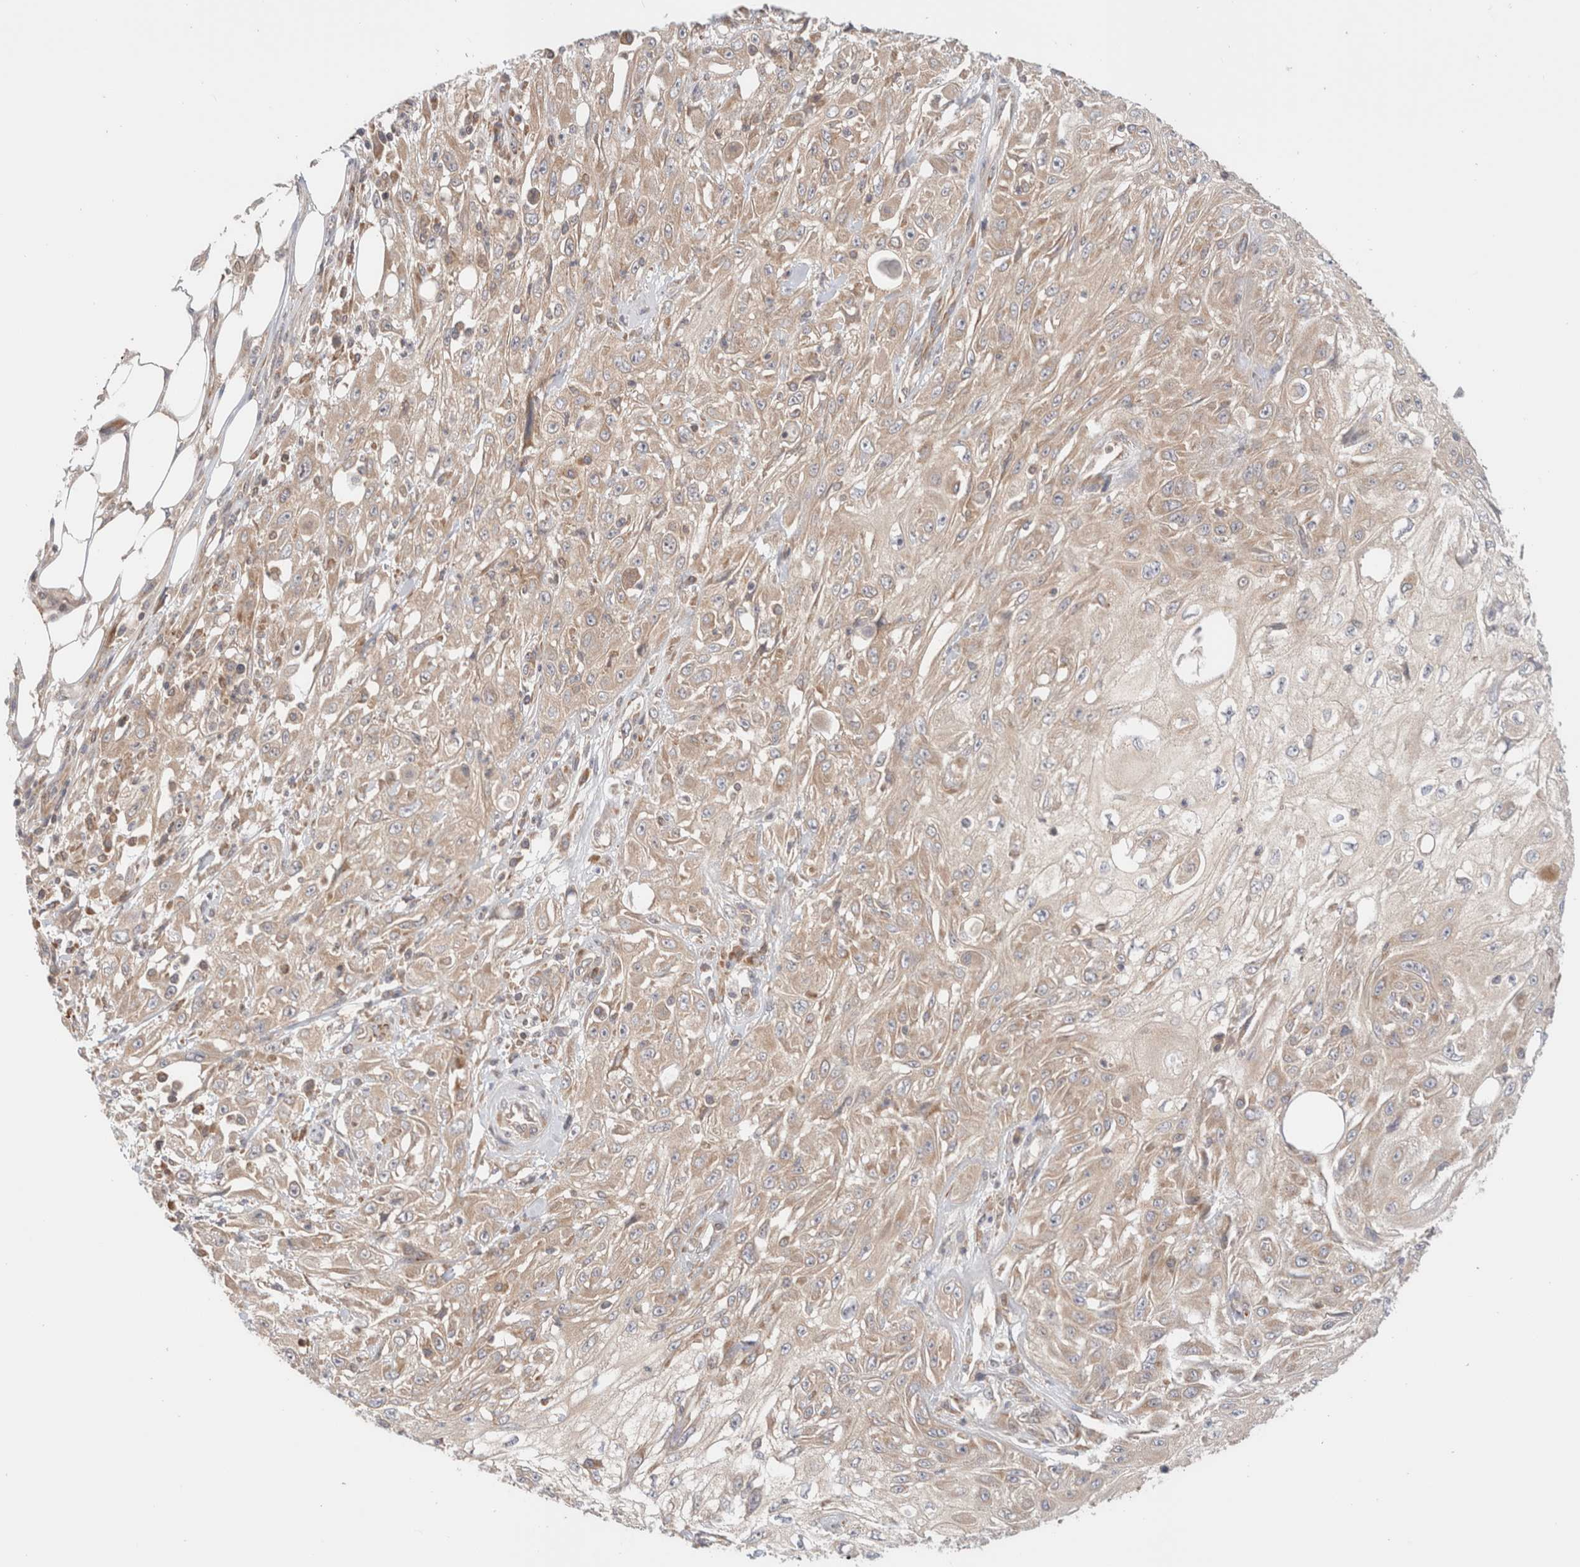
{"staining": {"intensity": "weak", "quantity": ">75%", "location": "cytoplasmic/membranous"}, "tissue": "skin cancer", "cell_type": "Tumor cells", "image_type": "cancer", "snomed": [{"axis": "morphology", "description": "Squamous cell carcinoma, NOS"}, {"axis": "morphology", "description": "Squamous cell carcinoma, metastatic, NOS"}, {"axis": "topography", "description": "Skin"}, {"axis": "topography", "description": "Lymph node"}], "caption": "Protein staining demonstrates weak cytoplasmic/membranous positivity in about >75% of tumor cells in skin cancer (squamous cell carcinoma).", "gene": "XKR4", "patient": {"sex": "male", "age": 75}}